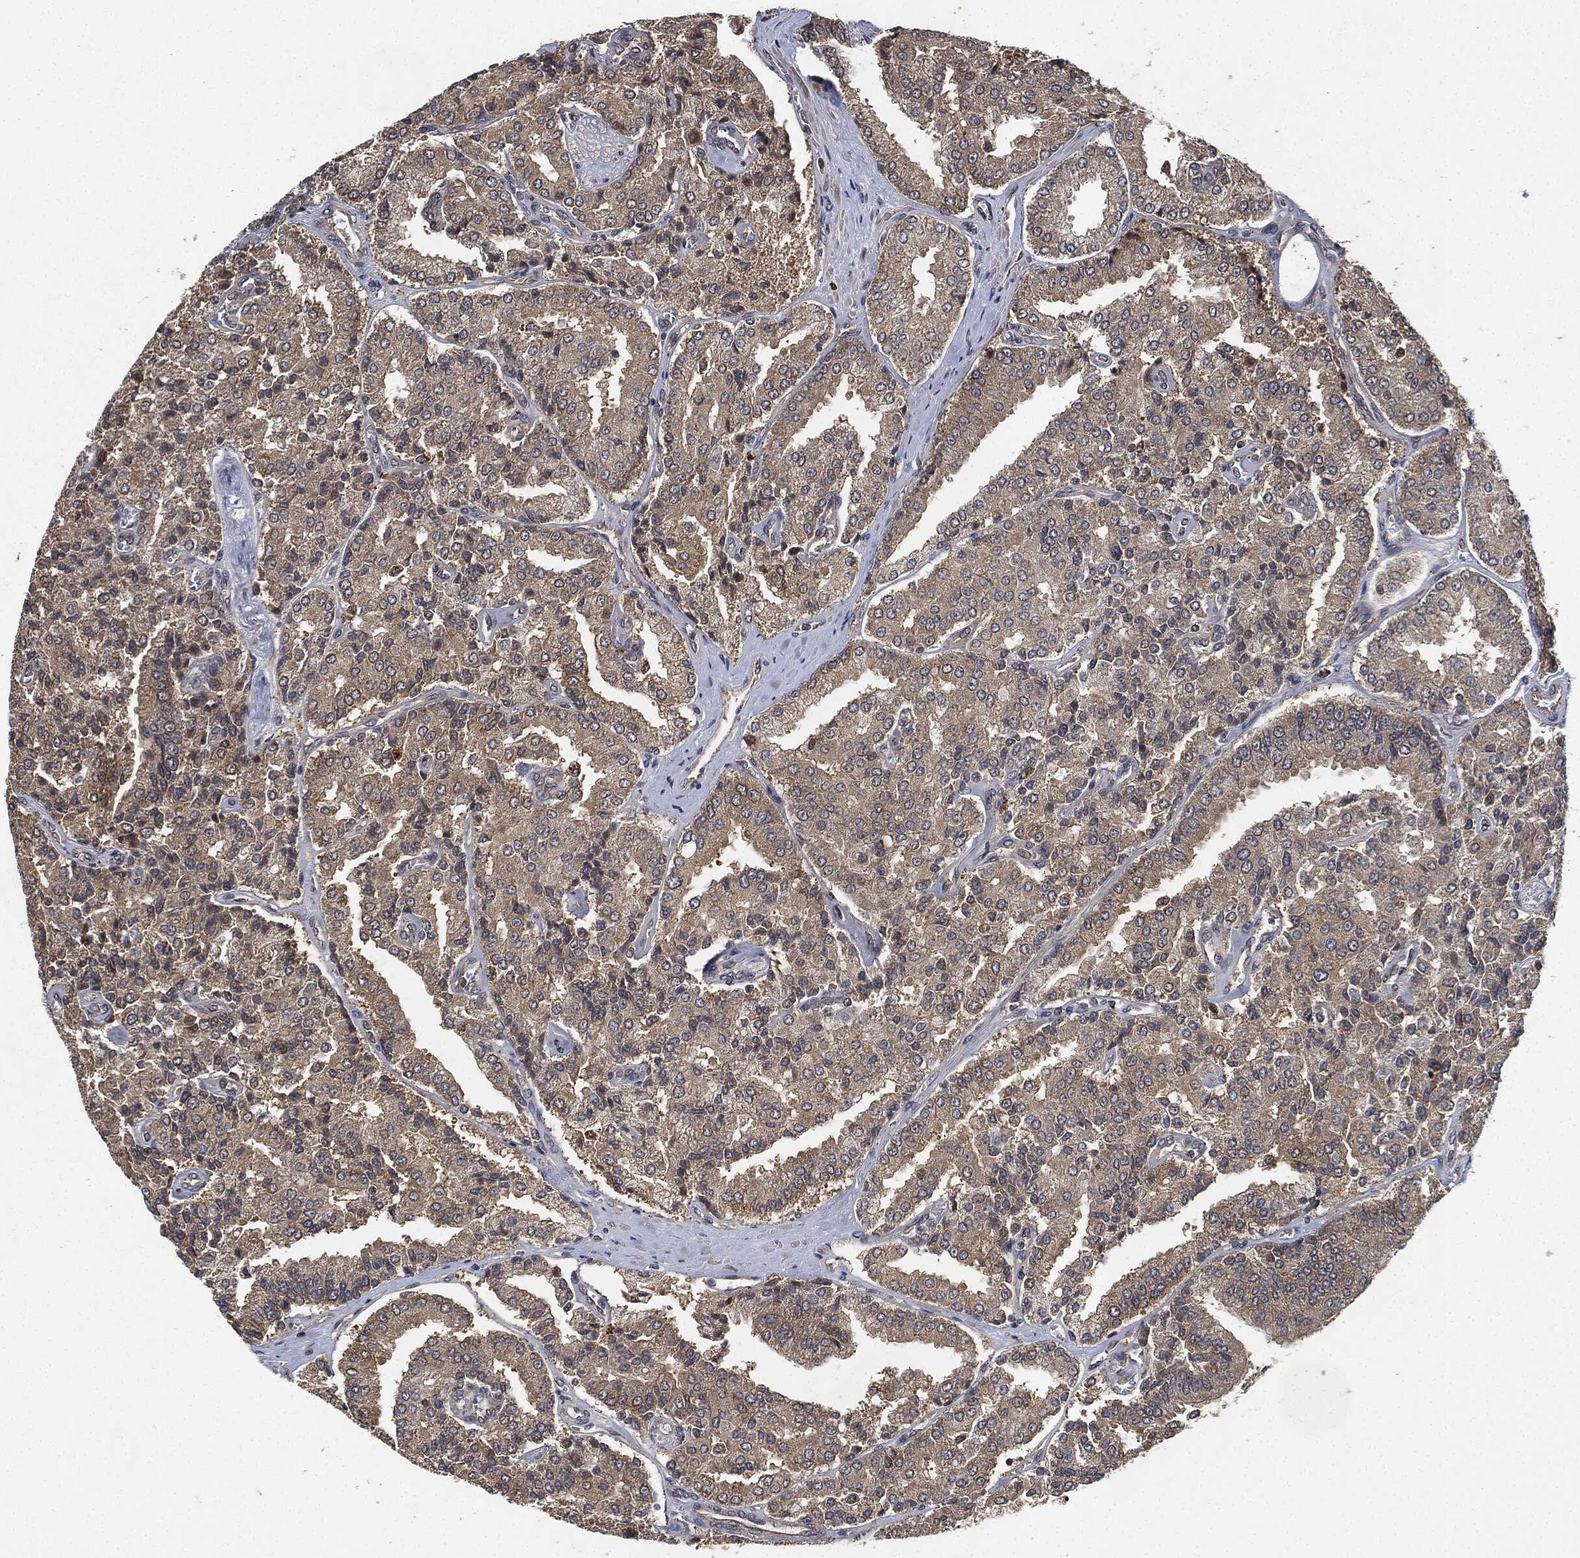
{"staining": {"intensity": "weak", "quantity": "25%-75%", "location": "cytoplasmic/membranous"}, "tissue": "prostate cancer", "cell_type": "Tumor cells", "image_type": "cancer", "snomed": [{"axis": "morphology", "description": "Adenocarcinoma, NOS"}, {"axis": "topography", "description": "Prostate and seminal vesicle, NOS"}, {"axis": "topography", "description": "Prostate"}], "caption": "Immunohistochemistry staining of adenocarcinoma (prostate), which displays low levels of weak cytoplasmic/membranous expression in approximately 25%-75% of tumor cells indicating weak cytoplasmic/membranous protein staining. The staining was performed using DAB (brown) for protein detection and nuclei were counterstained in hematoxylin (blue).", "gene": "MLST8", "patient": {"sex": "male", "age": 67}}